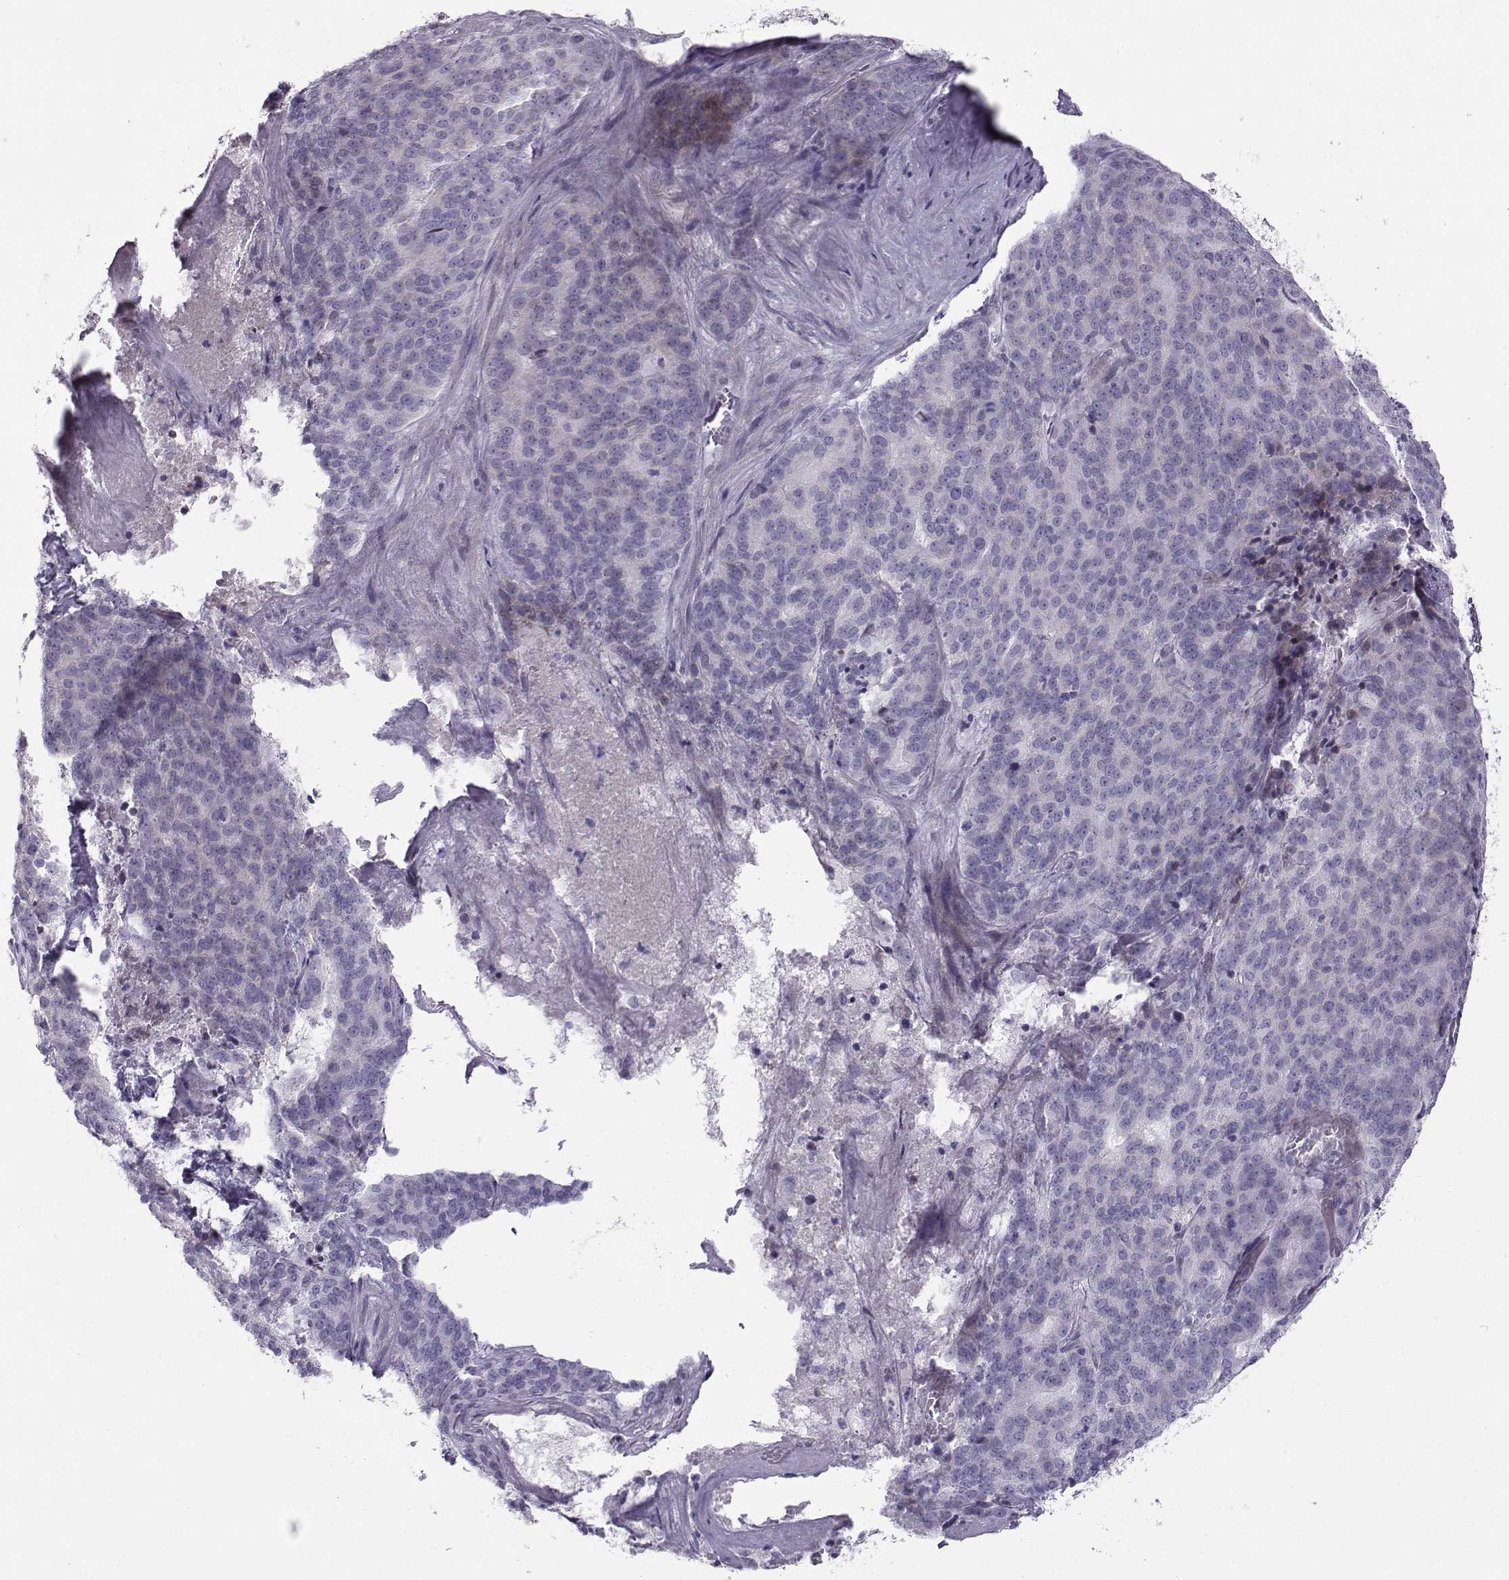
{"staining": {"intensity": "weak", "quantity": "<25%", "location": "cytoplasmic/membranous"}, "tissue": "liver cancer", "cell_type": "Tumor cells", "image_type": "cancer", "snomed": [{"axis": "morphology", "description": "Cholangiocarcinoma"}, {"axis": "topography", "description": "Liver"}], "caption": "DAB (3,3'-diaminobenzidine) immunohistochemical staining of liver cancer exhibits no significant staining in tumor cells.", "gene": "DMRT3", "patient": {"sex": "female", "age": 47}}